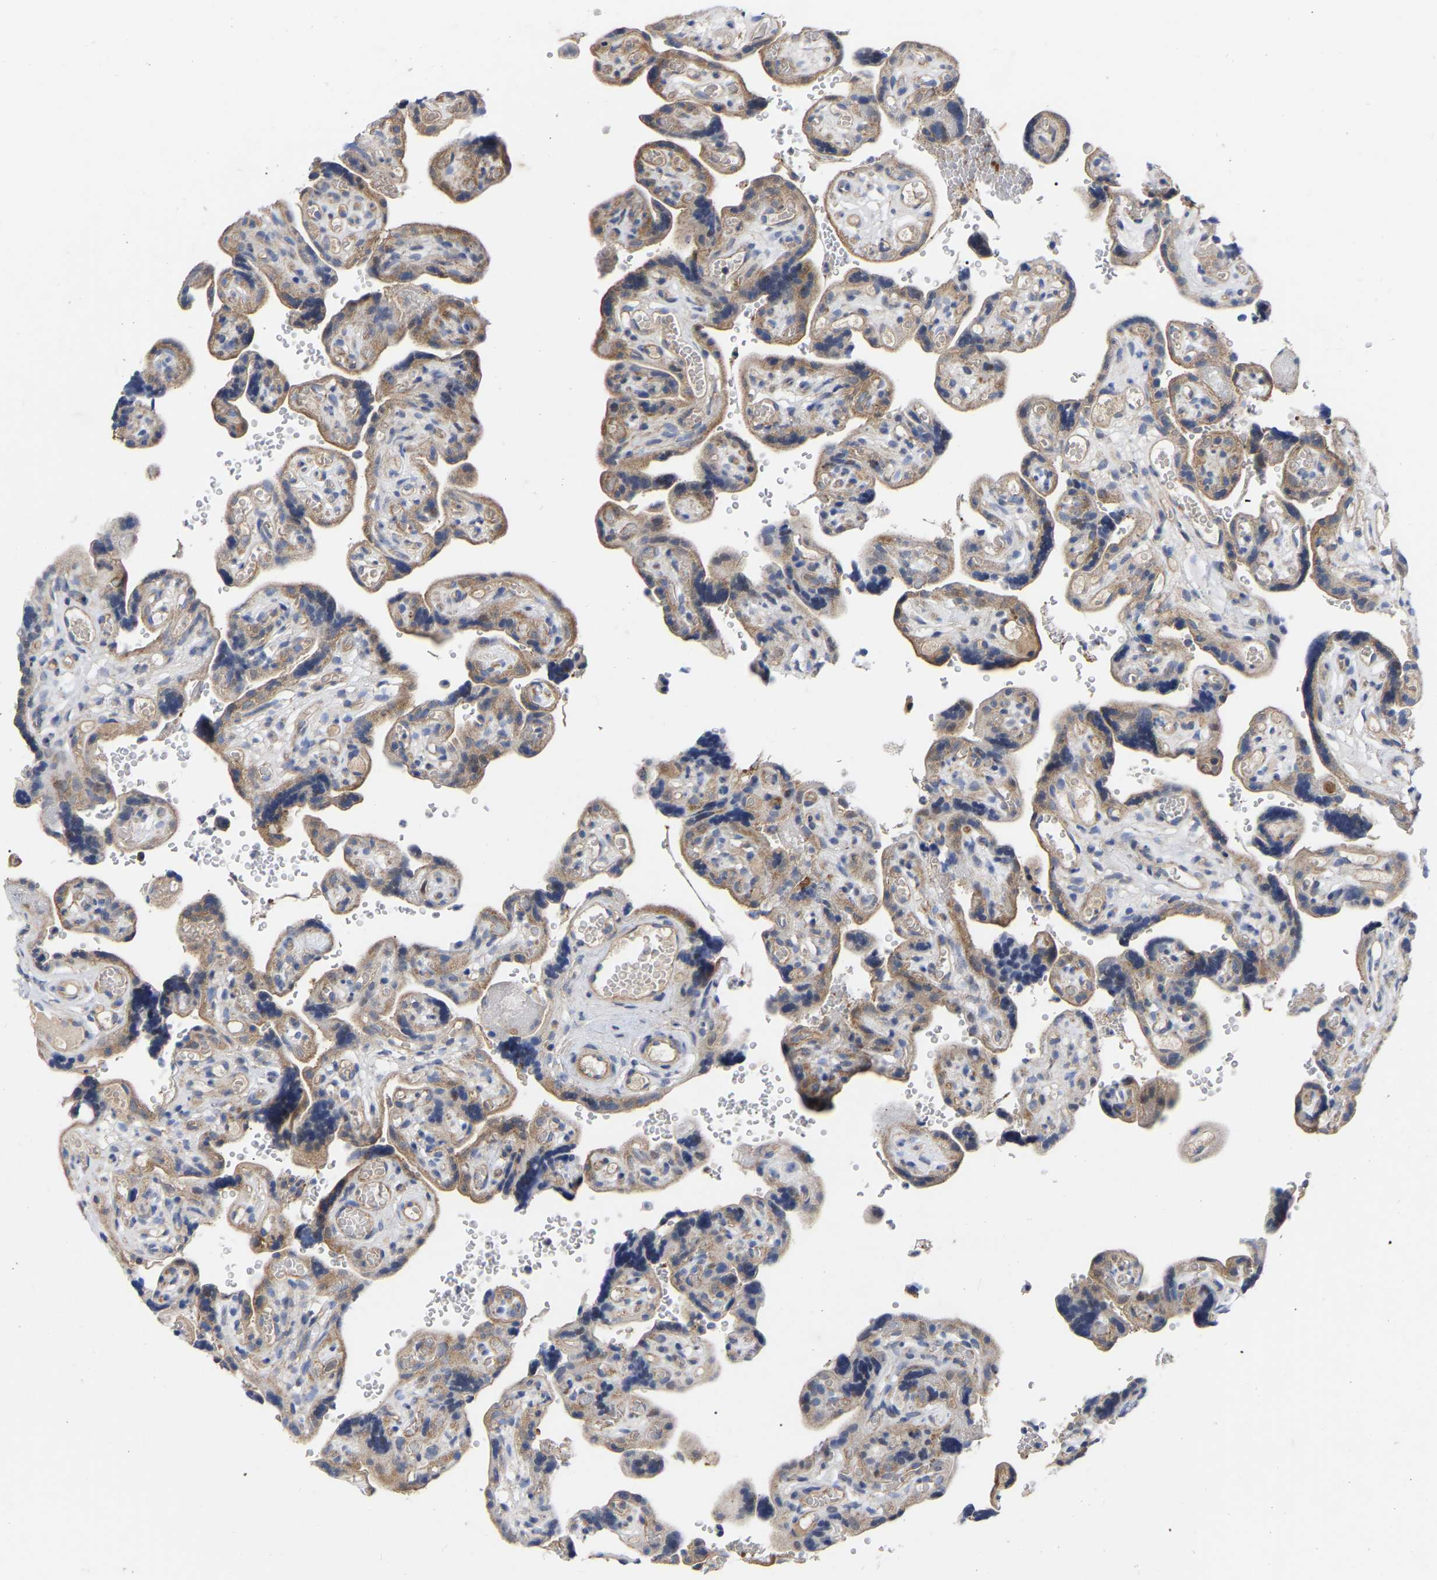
{"staining": {"intensity": "weak", "quantity": "25%-75%", "location": "cytoplasmic/membranous"}, "tissue": "placenta", "cell_type": "Decidual cells", "image_type": "normal", "snomed": [{"axis": "morphology", "description": "Normal tissue, NOS"}, {"axis": "topography", "description": "Placenta"}], "caption": "A histopathology image showing weak cytoplasmic/membranous staining in about 25%-75% of decidual cells in normal placenta, as visualized by brown immunohistochemical staining.", "gene": "TCP1", "patient": {"sex": "female", "age": 30}}